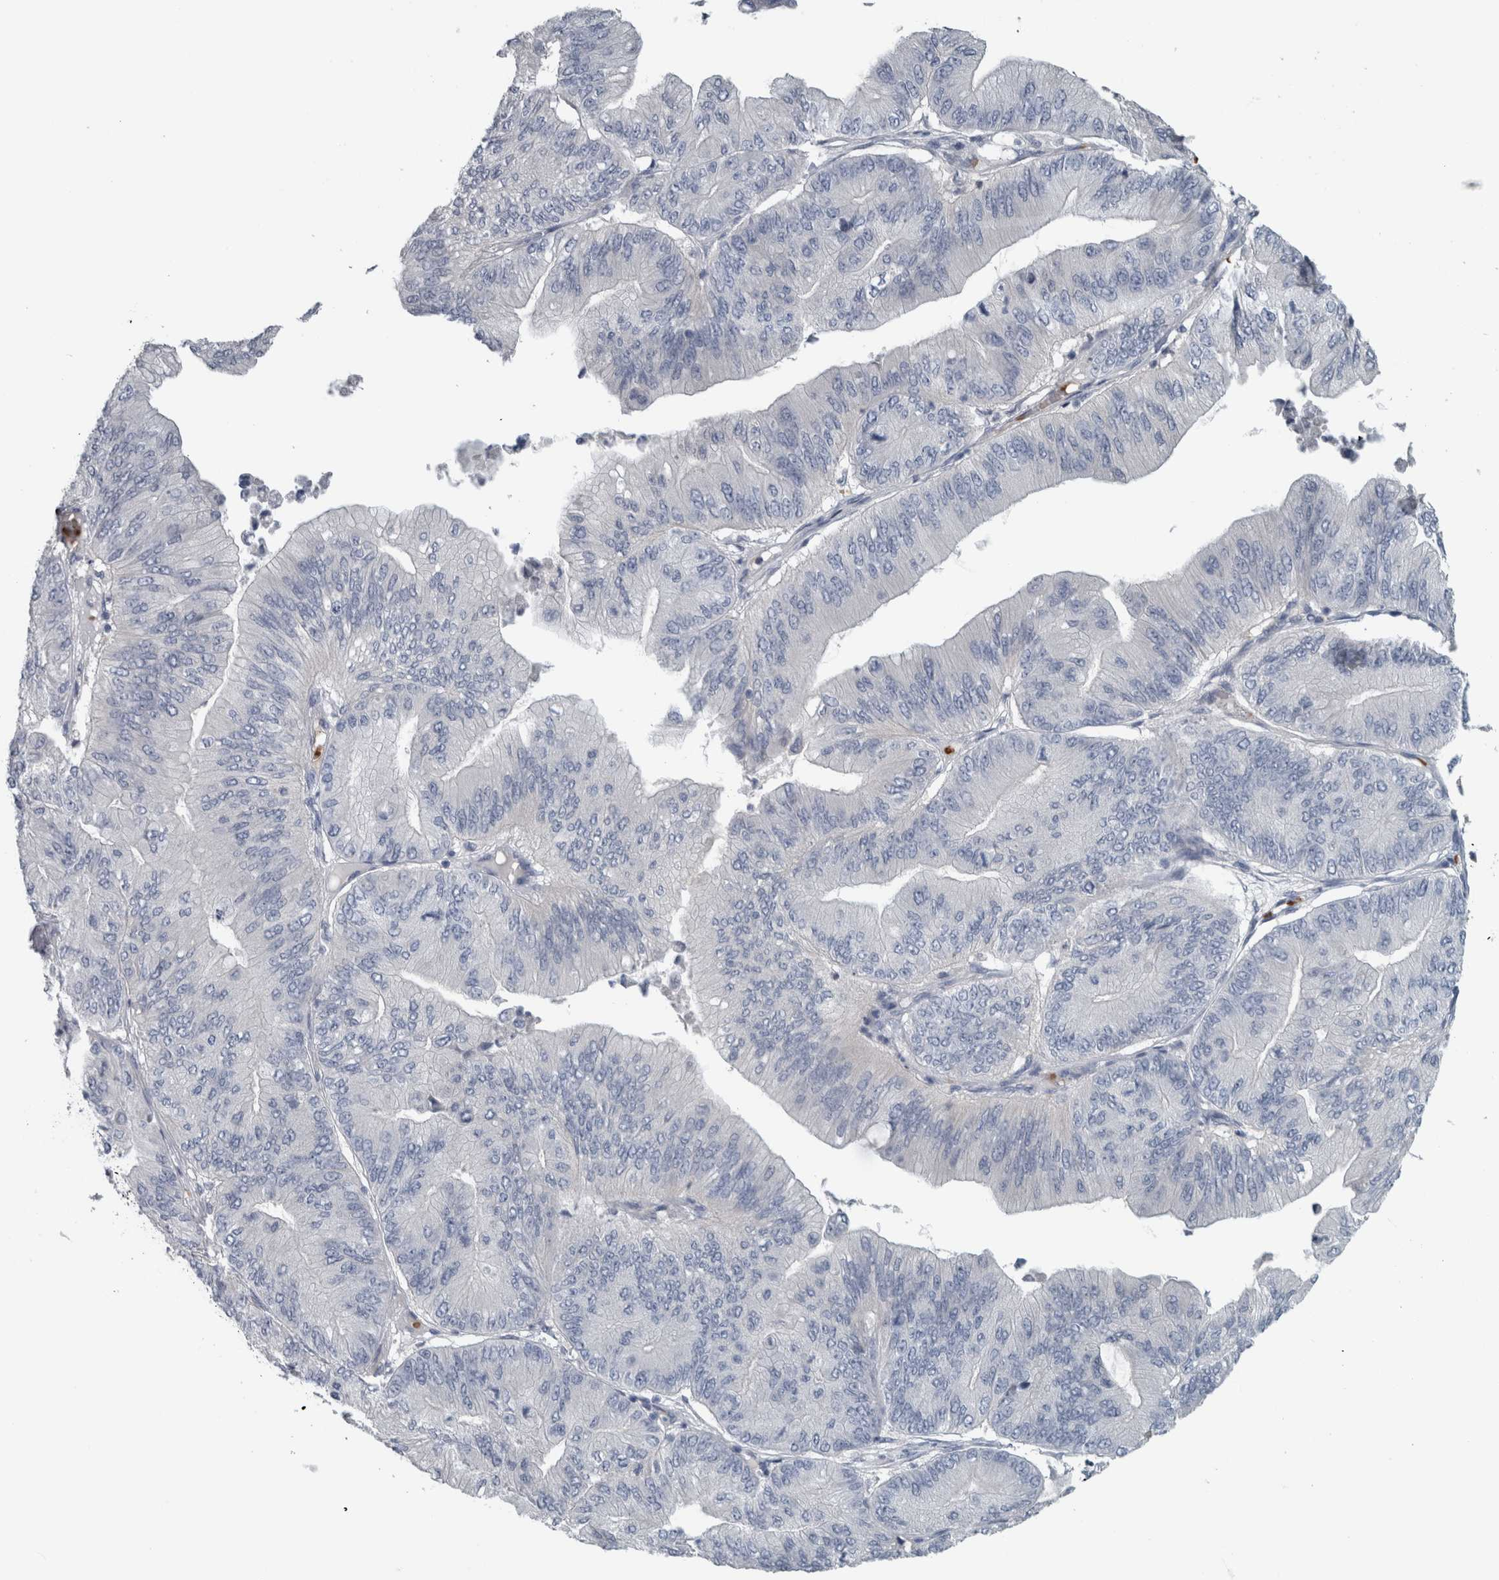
{"staining": {"intensity": "negative", "quantity": "none", "location": "none"}, "tissue": "ovarian cancer", "cell_type": "Tumor cells", "image_type": "cancer", "snomed": [{"axis": "morphology", "description": "Cystadenocarcinoma, mucinous, NOS"}, {"axis": "topography", "description": "Ovary"}], "caption": "Tumor cells are negative for protein expression in human mucinous cystadenocarcinoma (ovarian). (DAB immunohistochemistry (IHC) visualized using brightfield microscopy, high magnification).", "gene": "SH3GL2", "patient": {"sex": "female", "age": 61}}